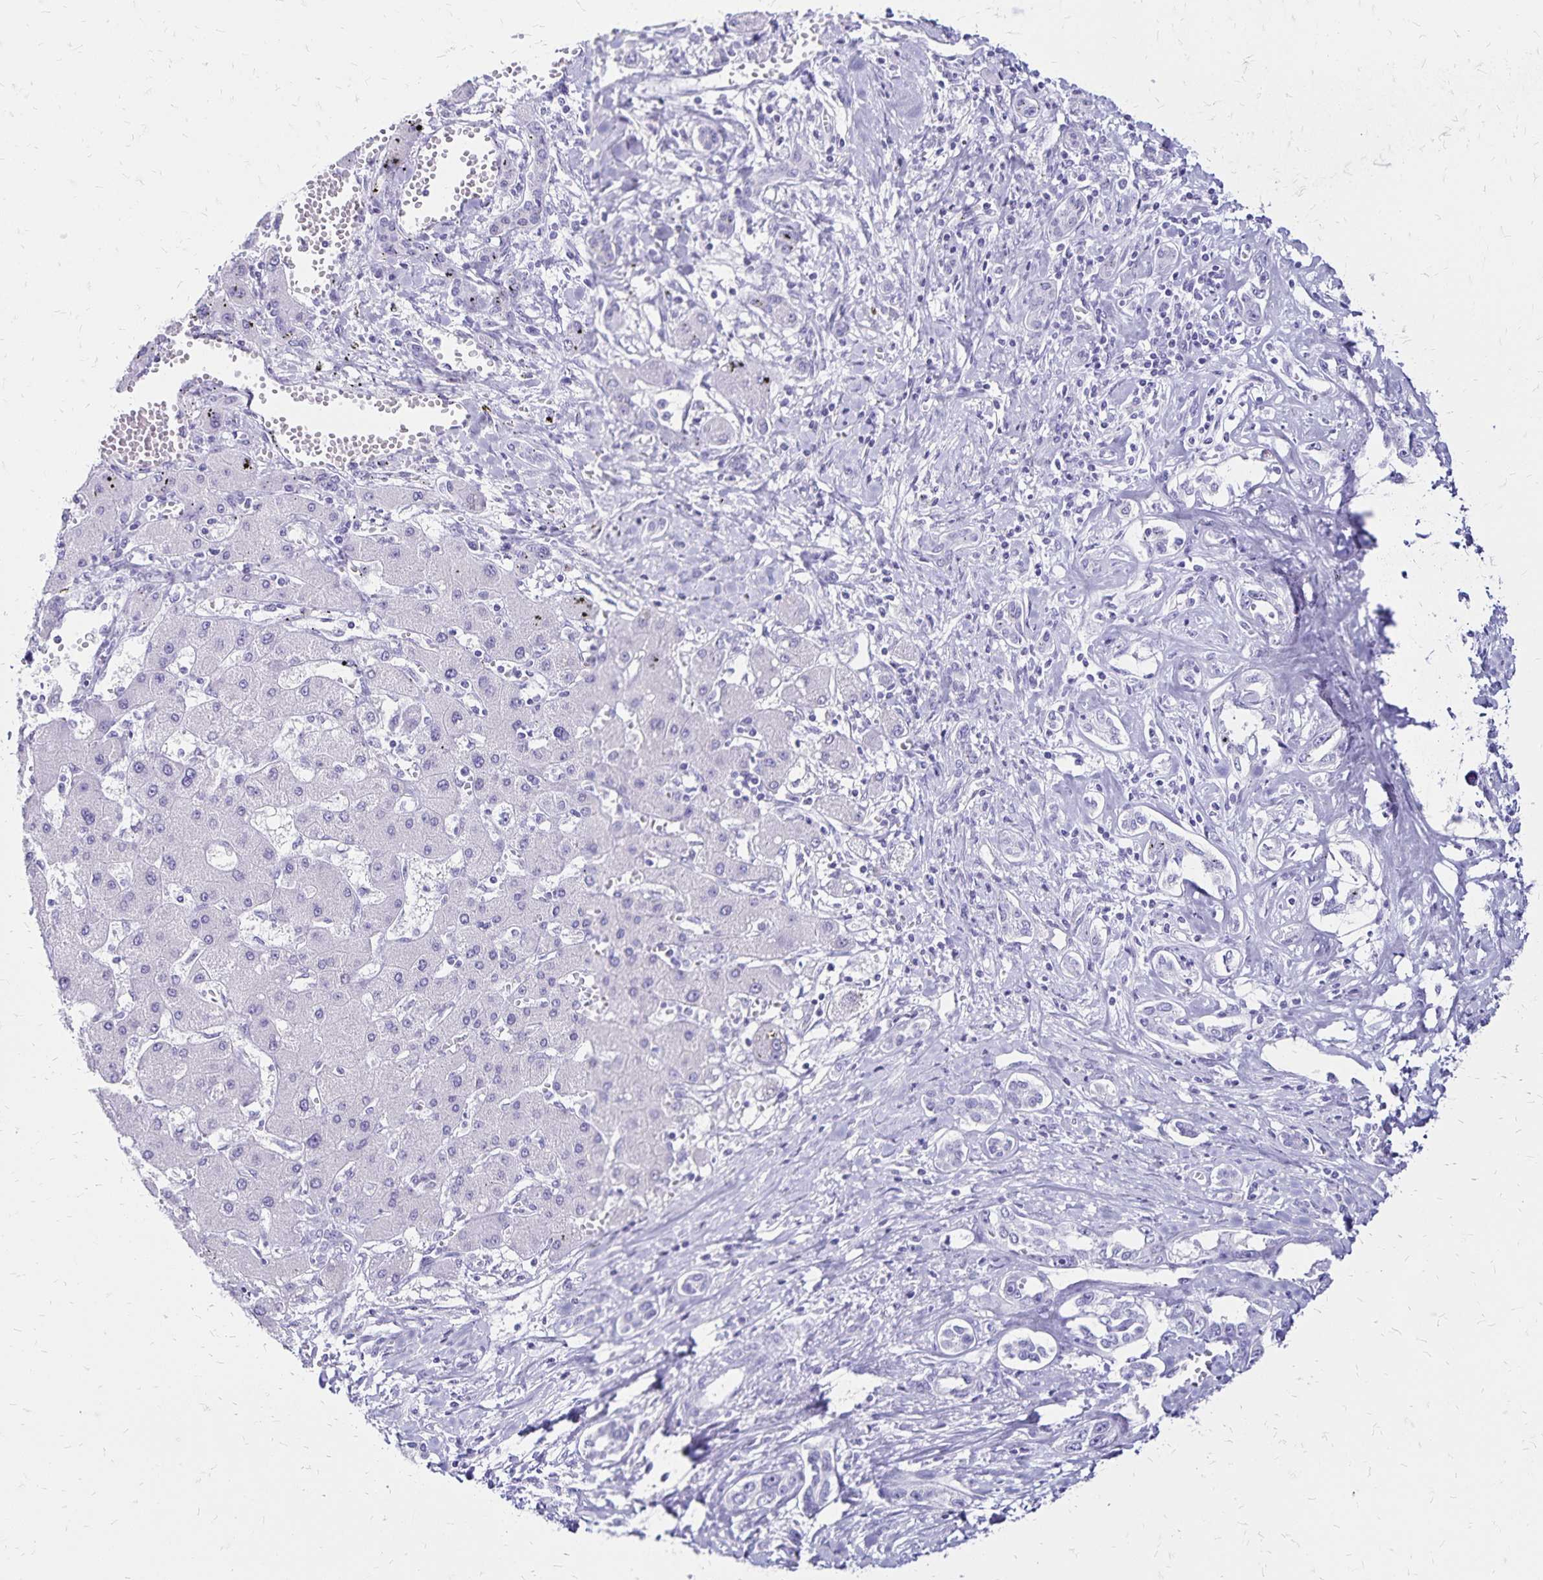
{"staining": {"intensity": "negative", "quantity": "none", "location": "none"}, "tissue": "liver cancer", "cell_type": "Tumor cells", "image_type": "cancer", "snomed": [{"axis": "morphology", "description": "Cholangiocarcinoma"}, {"axis": "topography", "description": "Liver"}], "caption": "This is an immunohistochemistry micrograph of cholangiocarcinoma (liver). There is no positivity in tumor cells.", "gene": "LIN28B", "patient": {"sex": "male", "age": 59}}